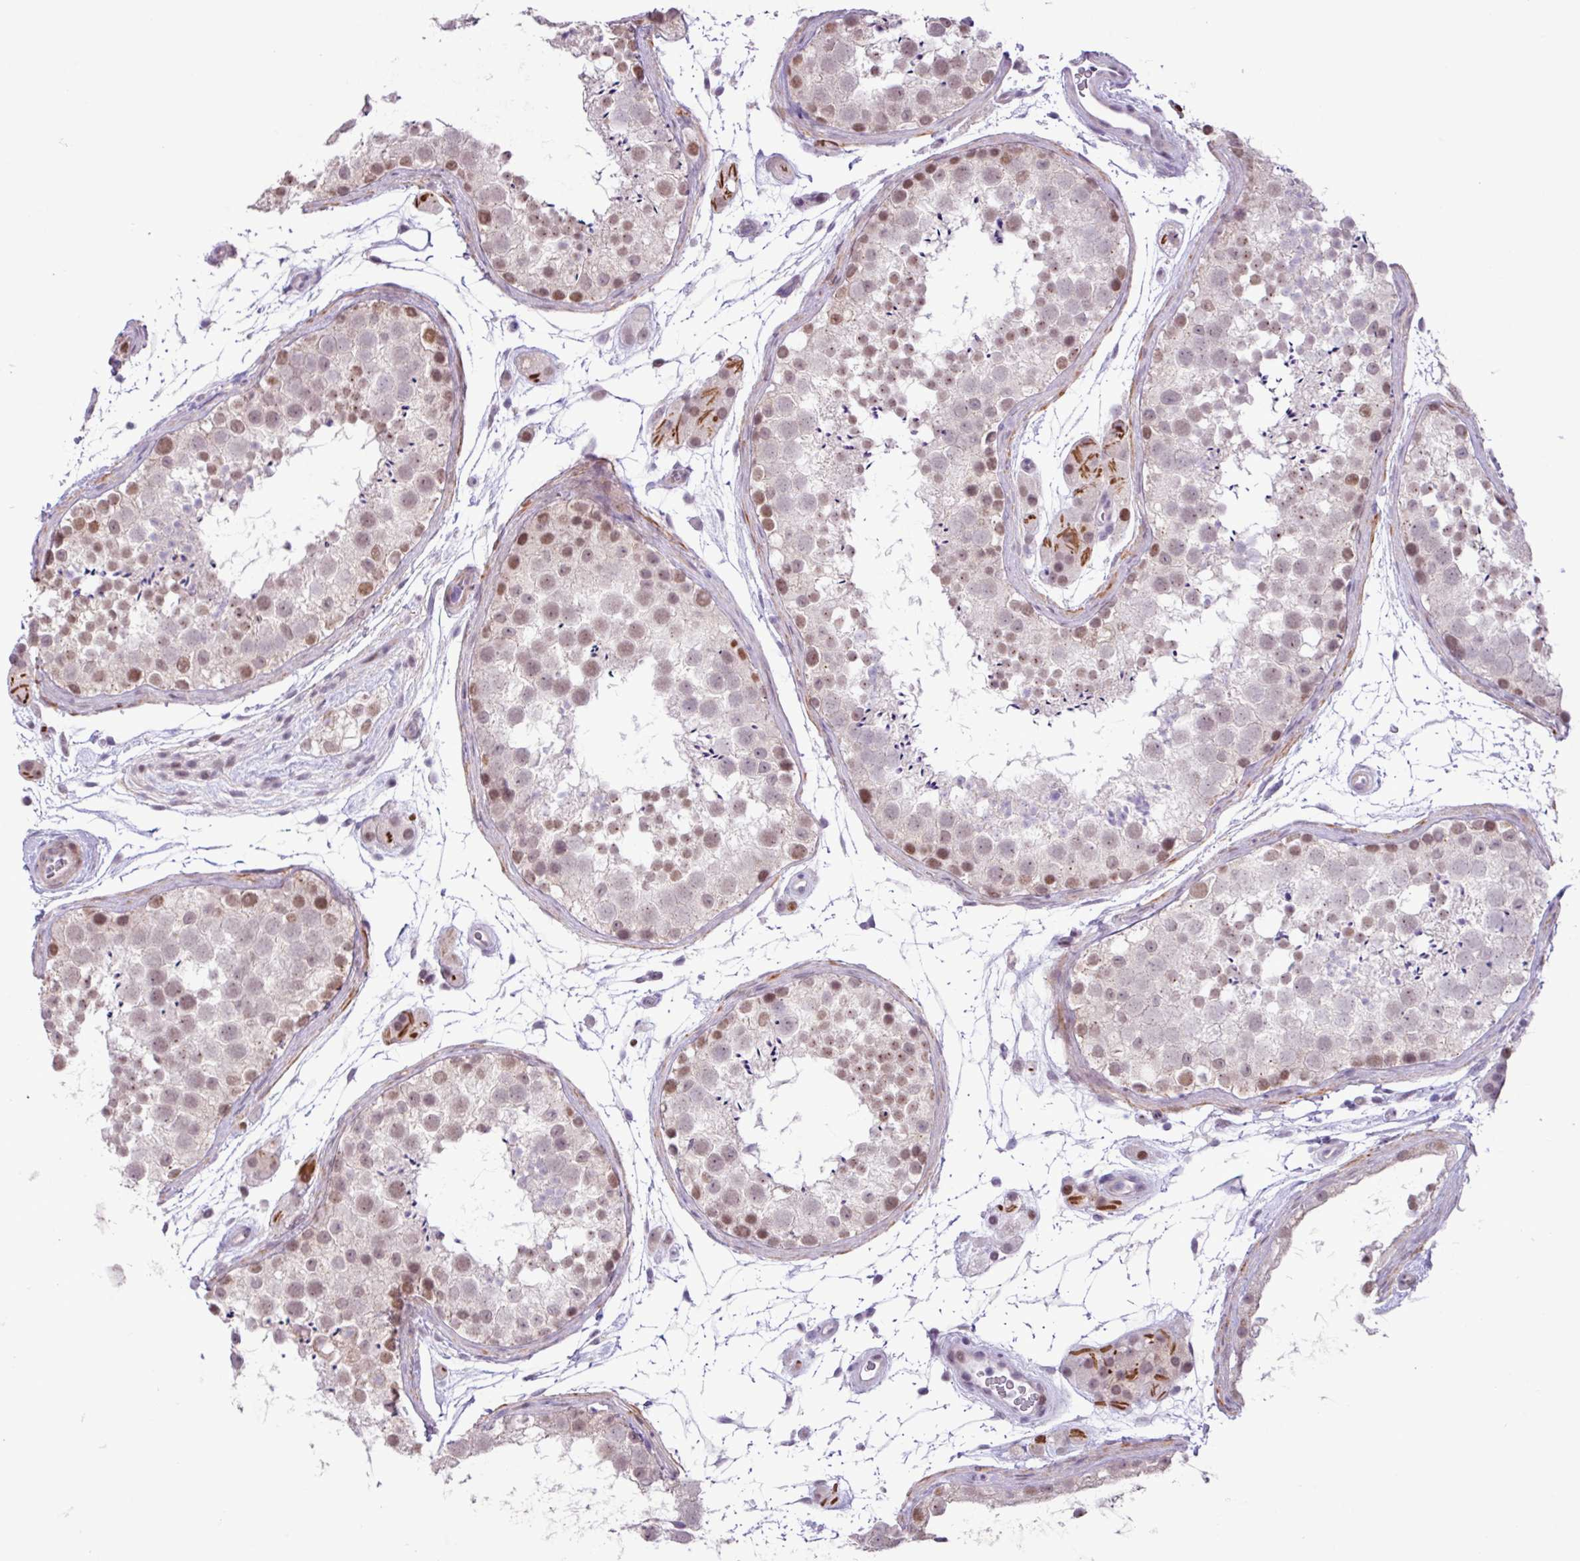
{"staining": {"intensity": "moderate", "quantity": "25%-75%", "location": "nuclear"}, "tissue": "testis", "cell_type": "Cells in seminiferous ducts", "image_type": "normal", "snomed": [{"axis": "morphology", "description": "Normal tissue, NOS"}, {"axis": "topography", "description": "Testis"}], "caption": "Immunohistochemistry staining of unremarkable testis, which demonstrates medium levels of moderate nuclear positivity in about 25%-75% of cells in seminiferous ducts indicating moderate nuclear protein positivity. The staining was performed using DAB (3,3'-diaminobenzidine) (brown) for protein detection and nuclei were counterstained in hematoxylin (blue).", "gene": "YLPM1", "patient": {"sex": "male", "age": 41}}